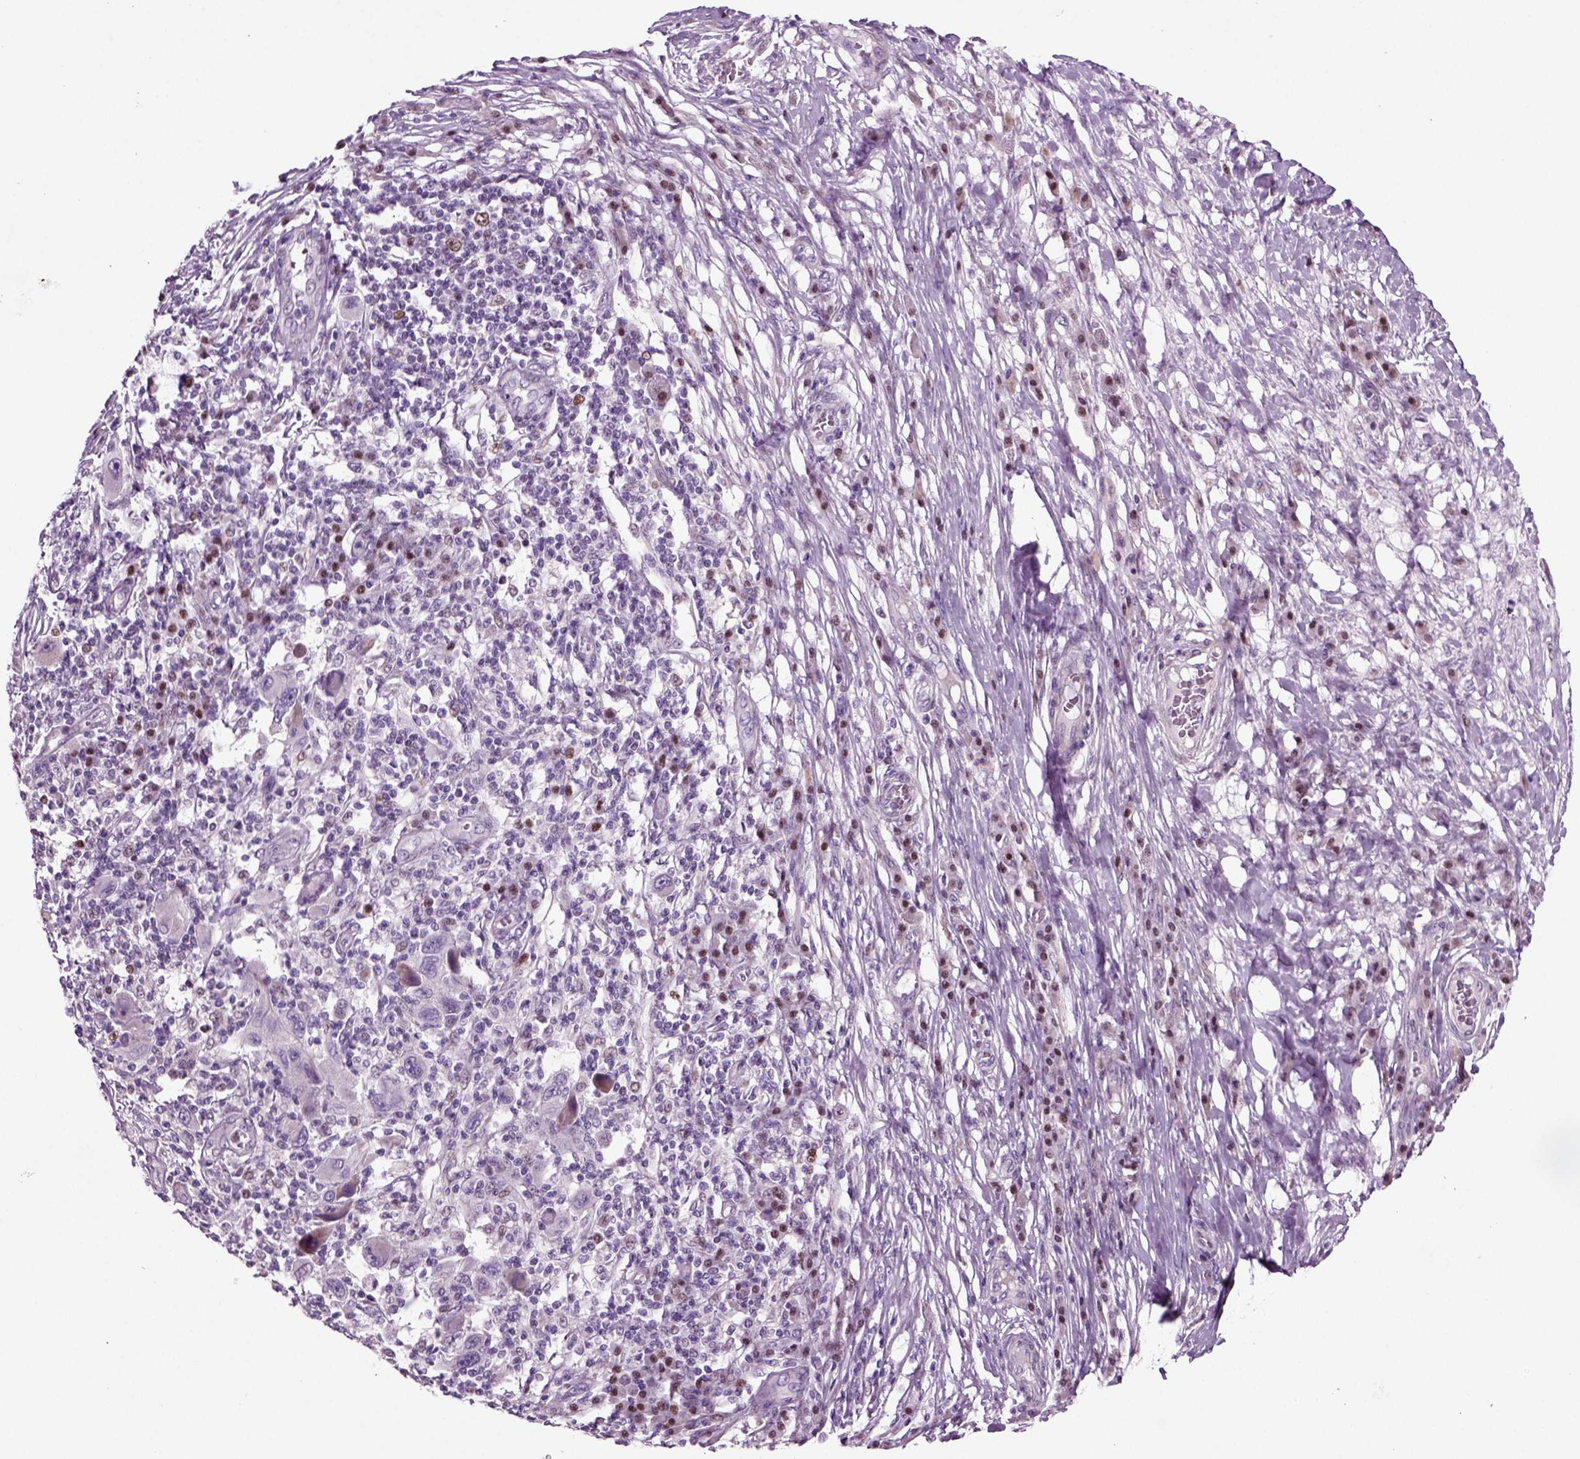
{"staining": {"intensity": "negative", "quantity": "none", "location": "none"}, "tissue": "melanoma", "cell_type": "Tumor cells", "image_type": "cancer", "snomed": [{"axis": "morphology", "description": "Malignant melanoma, NOS"}, {"axis": "topography", "description": "Skin"}], "caption": "Tumor cells show no significant protein expression in malignant melanoma. (Immunohistochemistry (ihc), brightfield microscopy, high magnification).", "gene": "ARID3A", "patient": {"sex": "male", "age": 53}}